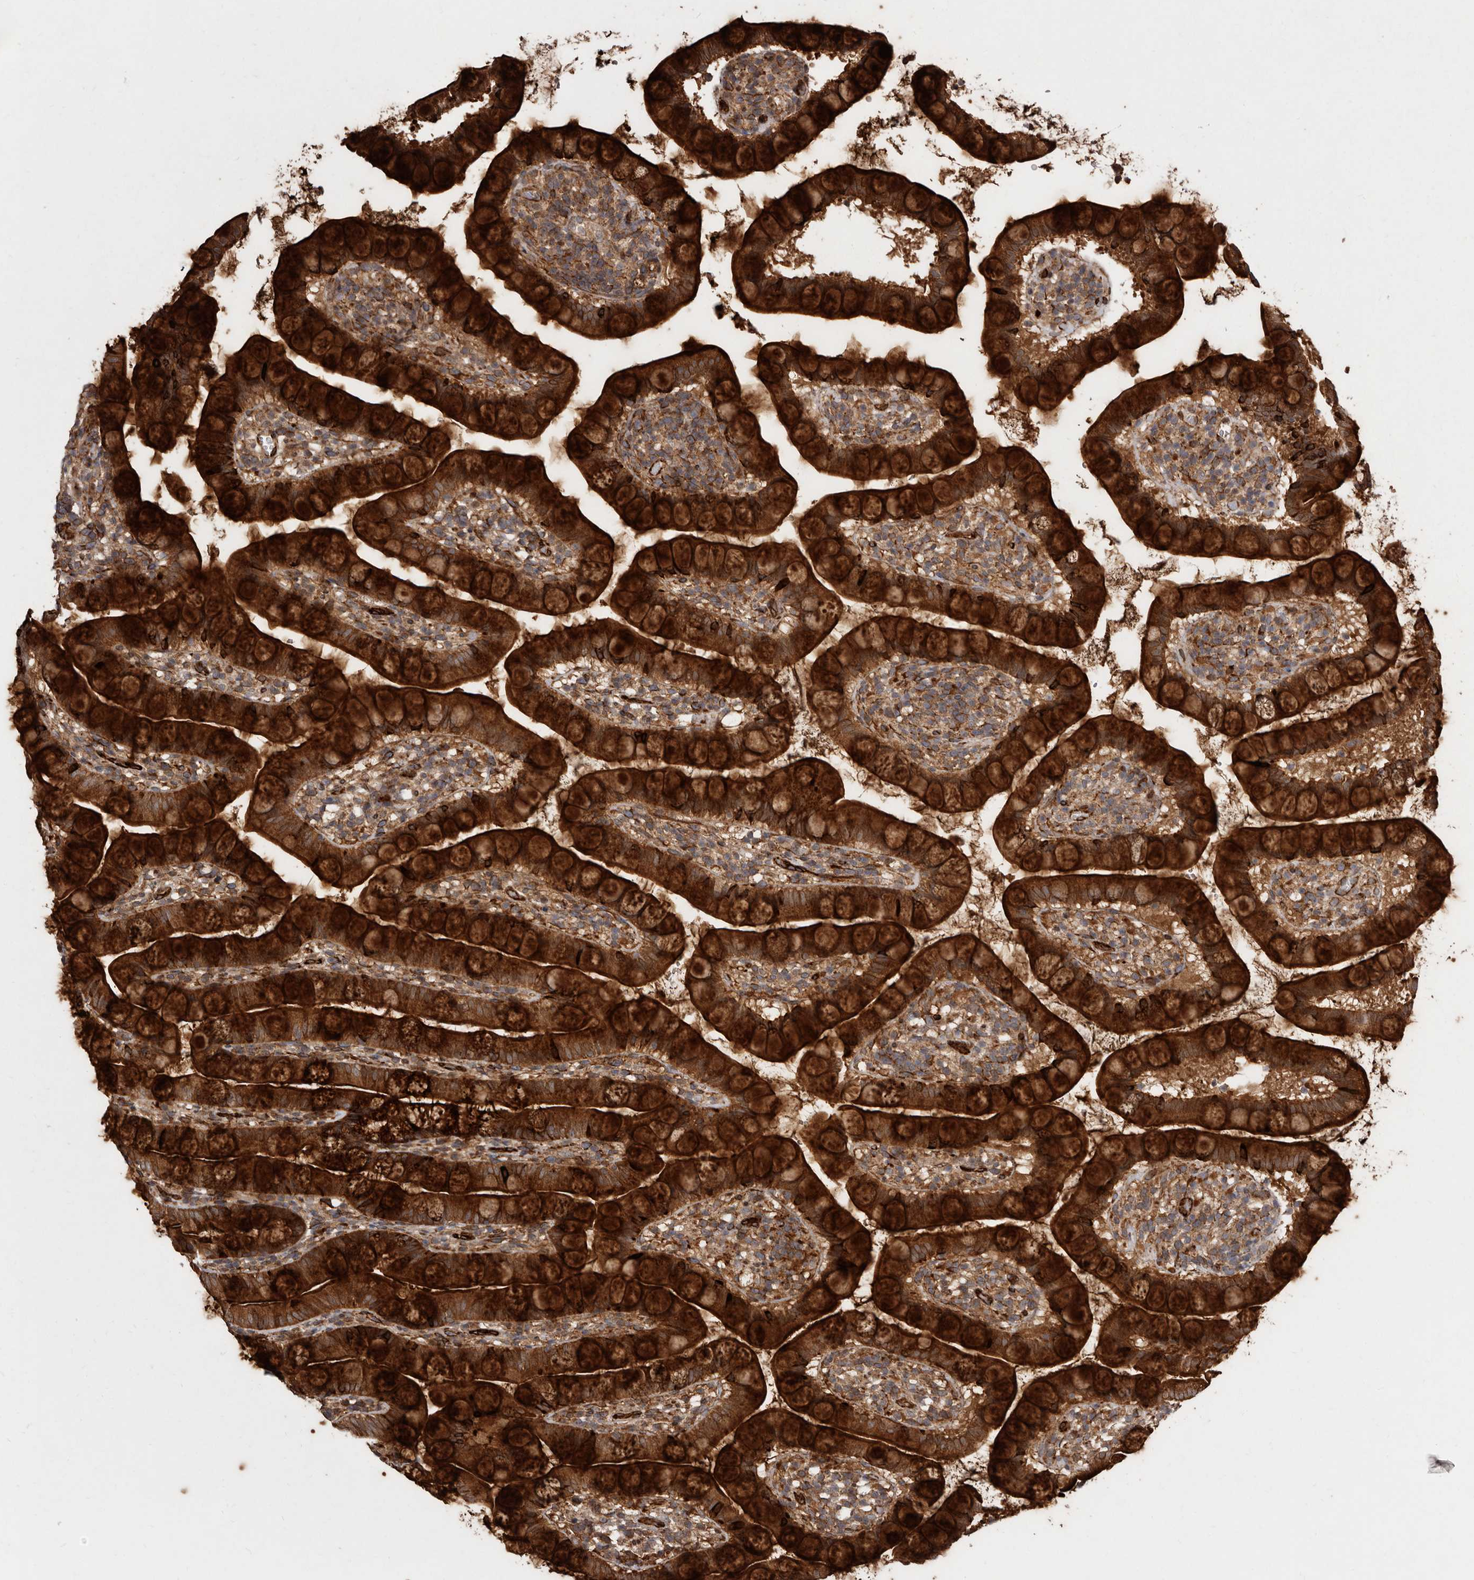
{"staining": {"intensity": "strong", "quantity": ">75%", "location": "cytoplasmic/membranous"}, "tissue": "small intestine", "cell_type": "Glandular cells", "image_type": "normal", "snomed": [{"axis": "morphology", "description": "Normal tissue, NOS"}, {"axis": "topography", "description": "Small intestine"}], "caption": "A high-resolution image shows IHC staining of normal small intestine, which exhibits strong cytoplasmic/membranous expression in about >75% of glandular cells.", "gene": "FLAD1", "patient": {"sex": "female", "age": 84}}